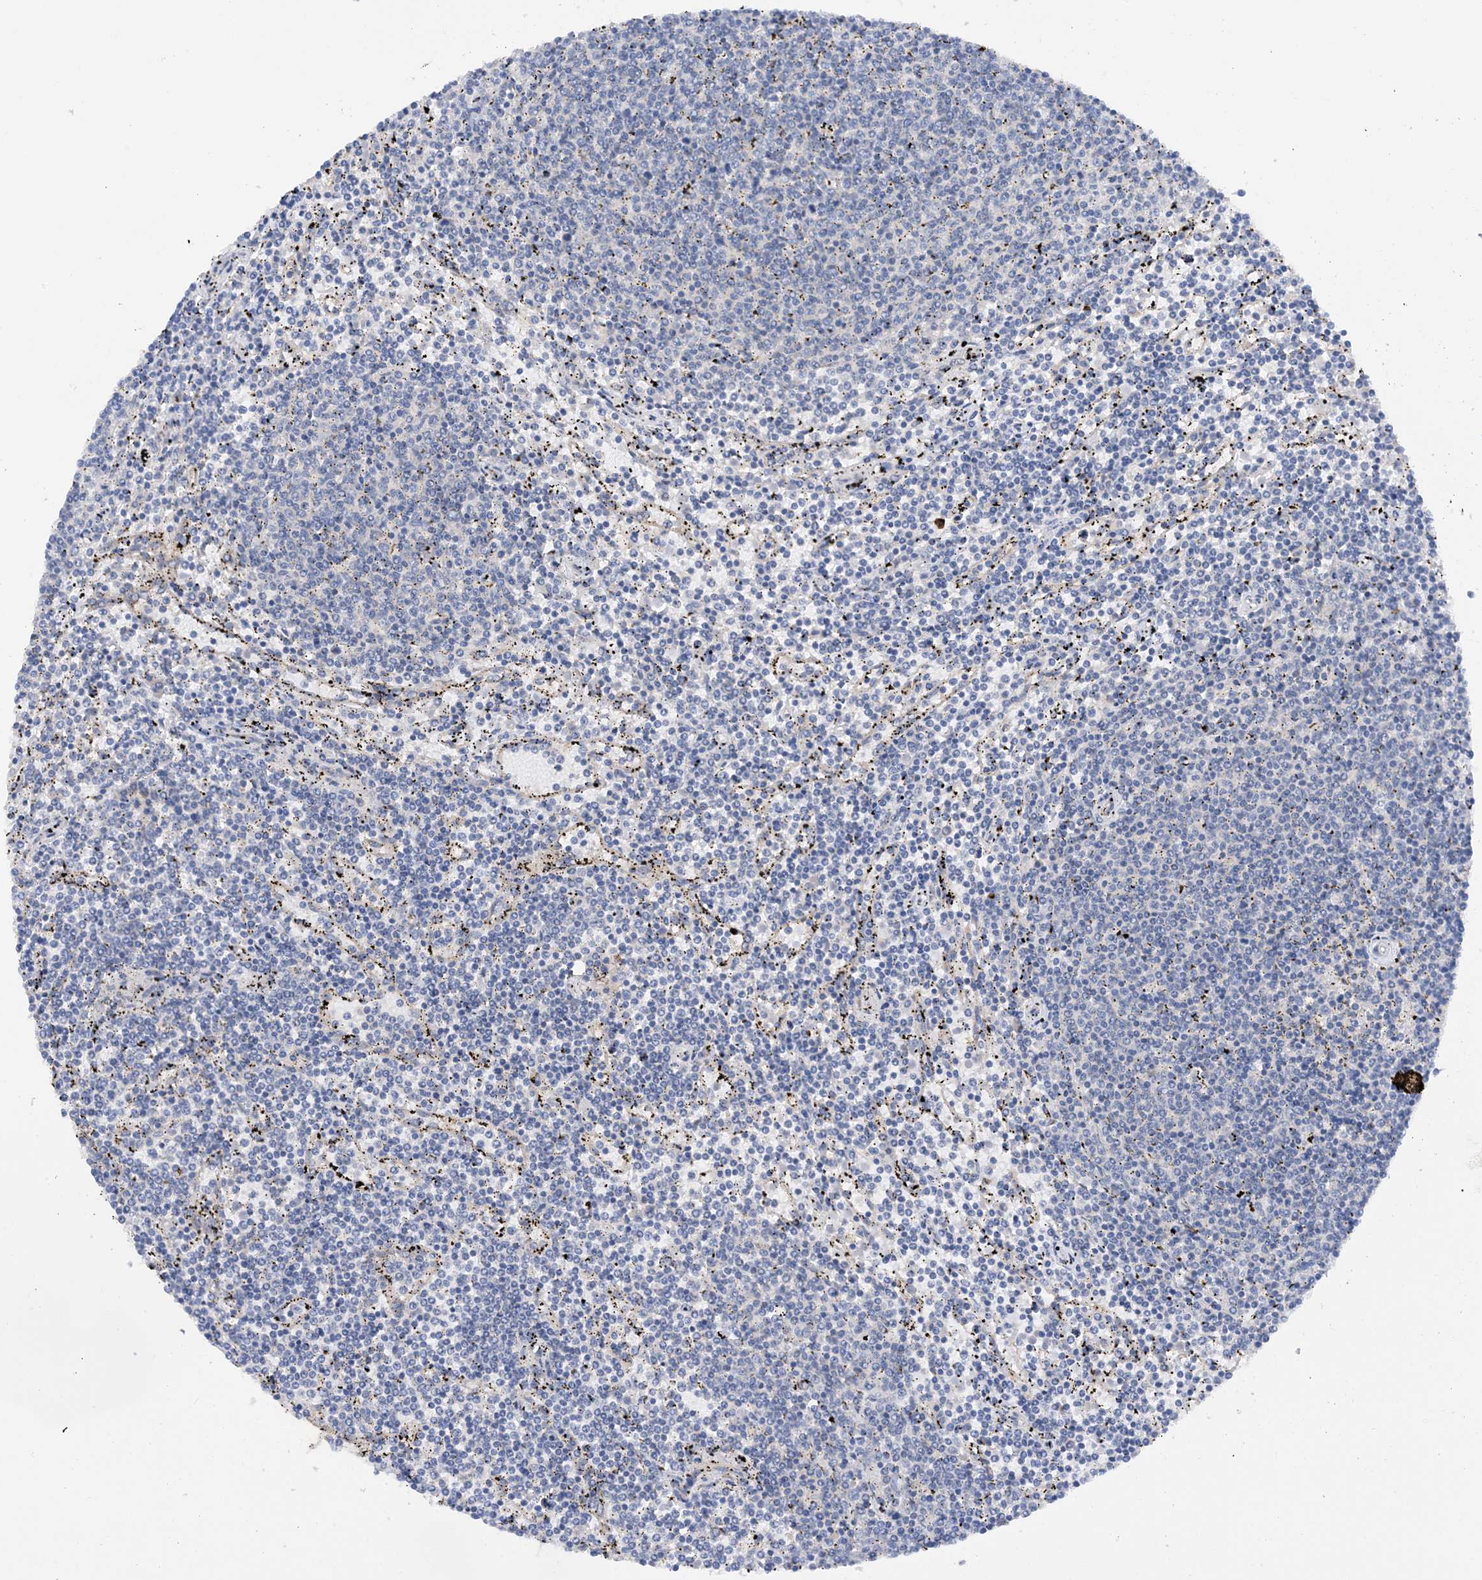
{"staining": {"intensity": "negative", "quantity": "none", "location": "none"}, "tissue": "lymphoma", "cell_type": "Tumor cells", "image_type": "cancer", "snomed": [{"axis": "morphology", "description": "Malignant lymphoma, non-Hodgkin's type, Low grade"}, {"axis": "topography", "description": "Spleen"}], "caption": "Protein analysis of low-grade malignant lymphoma, non-Hodgkin's type demonstrates no significant staining in tumor cells.", "gene": "SLC5A11", "patient": {"sex": "female", "age": 50}}